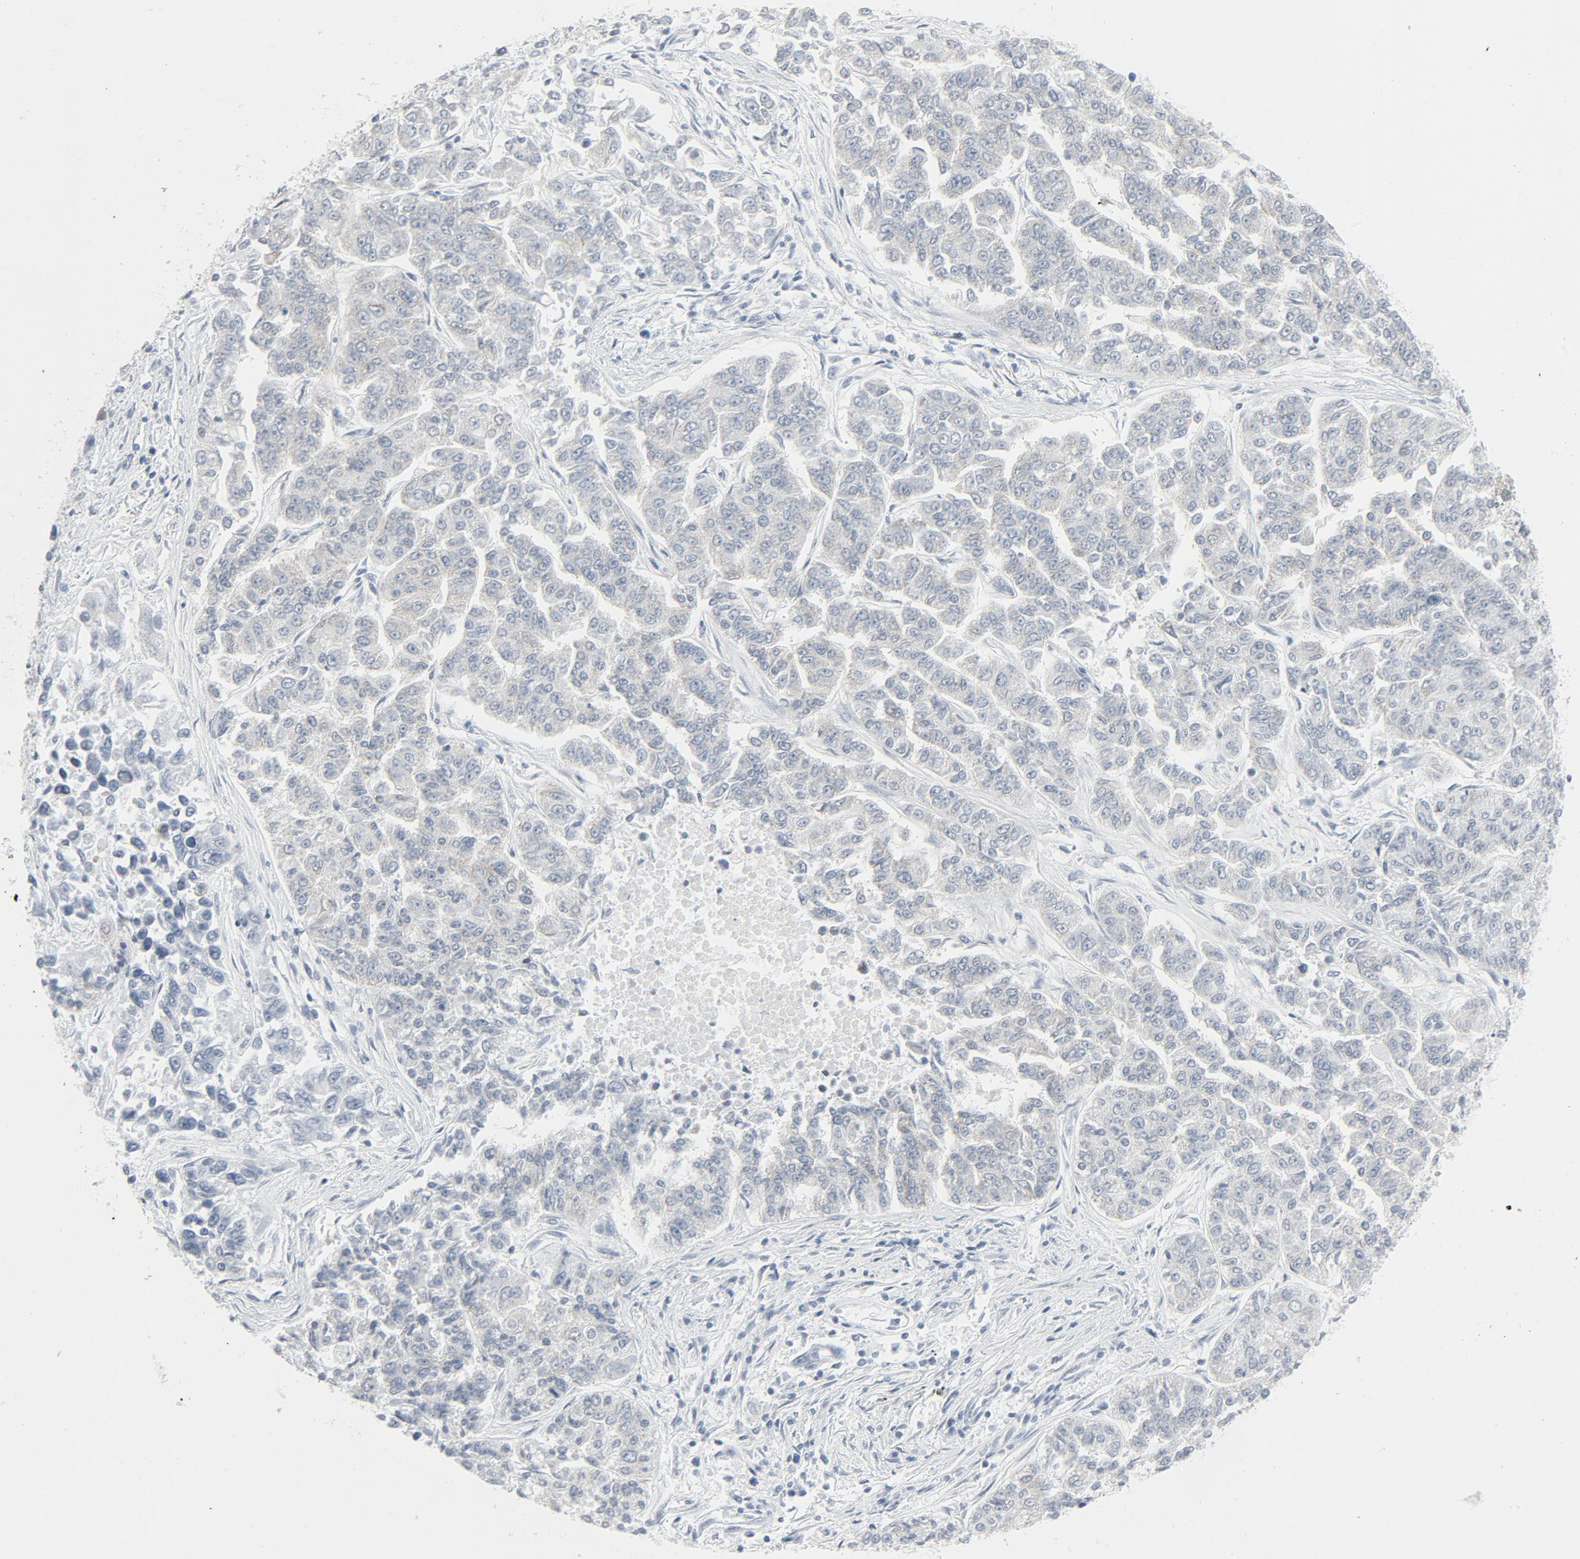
{"staining": {"intensity": "negative", "quantity": "none", "location": "none"}, "tissue": "lung cancer", "cell_type": "Tumor cells", "image_type": "cancer", "snomed": [{"axis": "morphology", "description": "Adenocarcinoma, NOS"}, {"axis": "topography", "description": "Lung"}], "caption": "There is no significant staining in tumor cells of lung cancer (adenocarcinoma).", "gene": "FGFR3", "patient": {"sex": "male", "age": 84}}